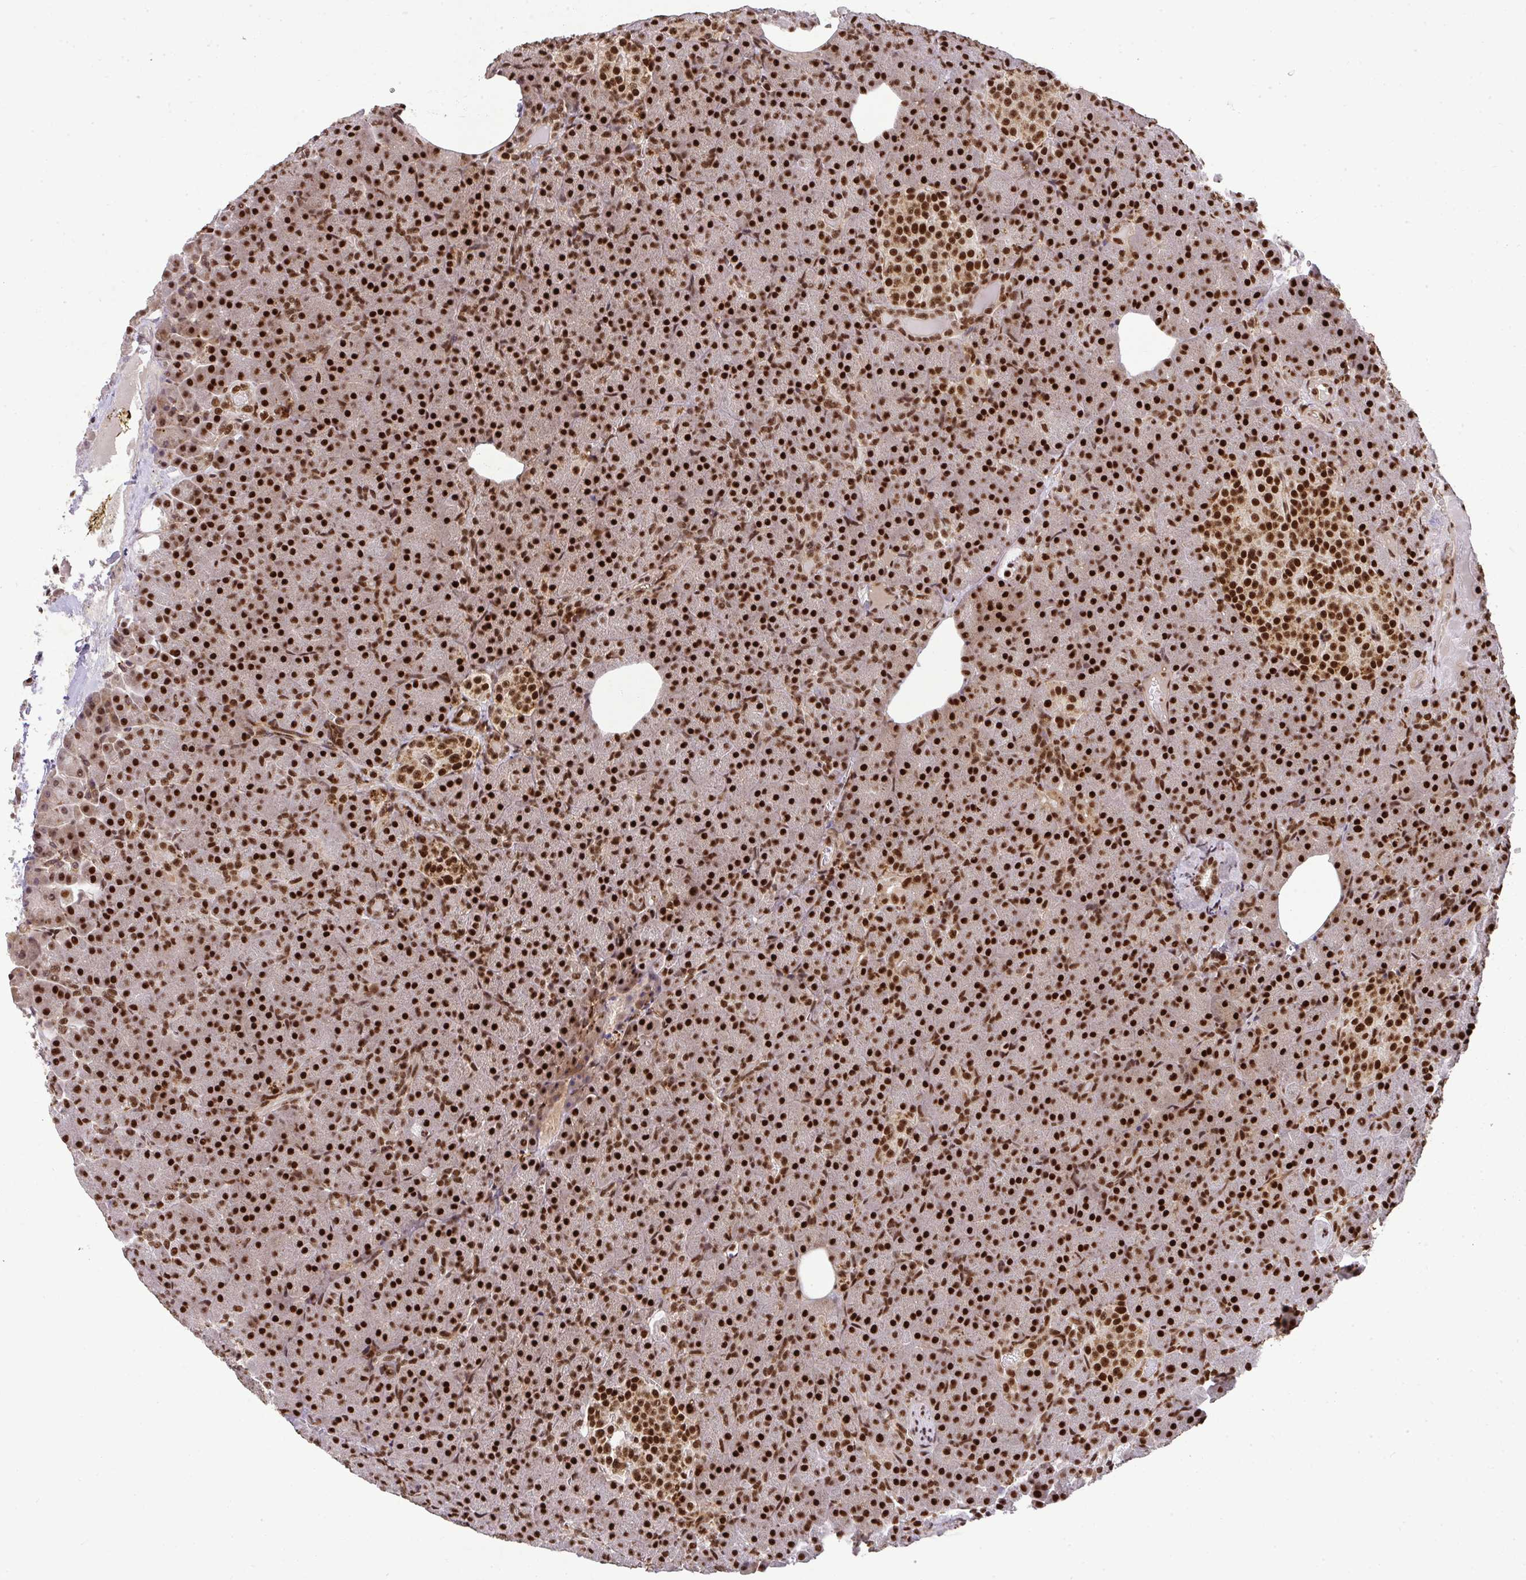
{"staining": {"intensity": "strong", "quantity": ">75%", "location": "nuclear"}, "tissue": "pancreas", "cell_type": "Exocrine glandular cells", "image_type": "normal", "snomed": [{"axis": "morphology", "description": "Normal tissue, NOS"}, {"axis": "topography", "description": "Pancreas"}], "caption": "Pancreas stained for a protein exhibits strong nuclear positivity in exocrine glandular cells. (DAB (3,3'-diaminobenzidine) IHC with brightfield microscopy, high magnification).", "gene": "U2AF1L4", "patient": {"sex": "female", "age": 74}}